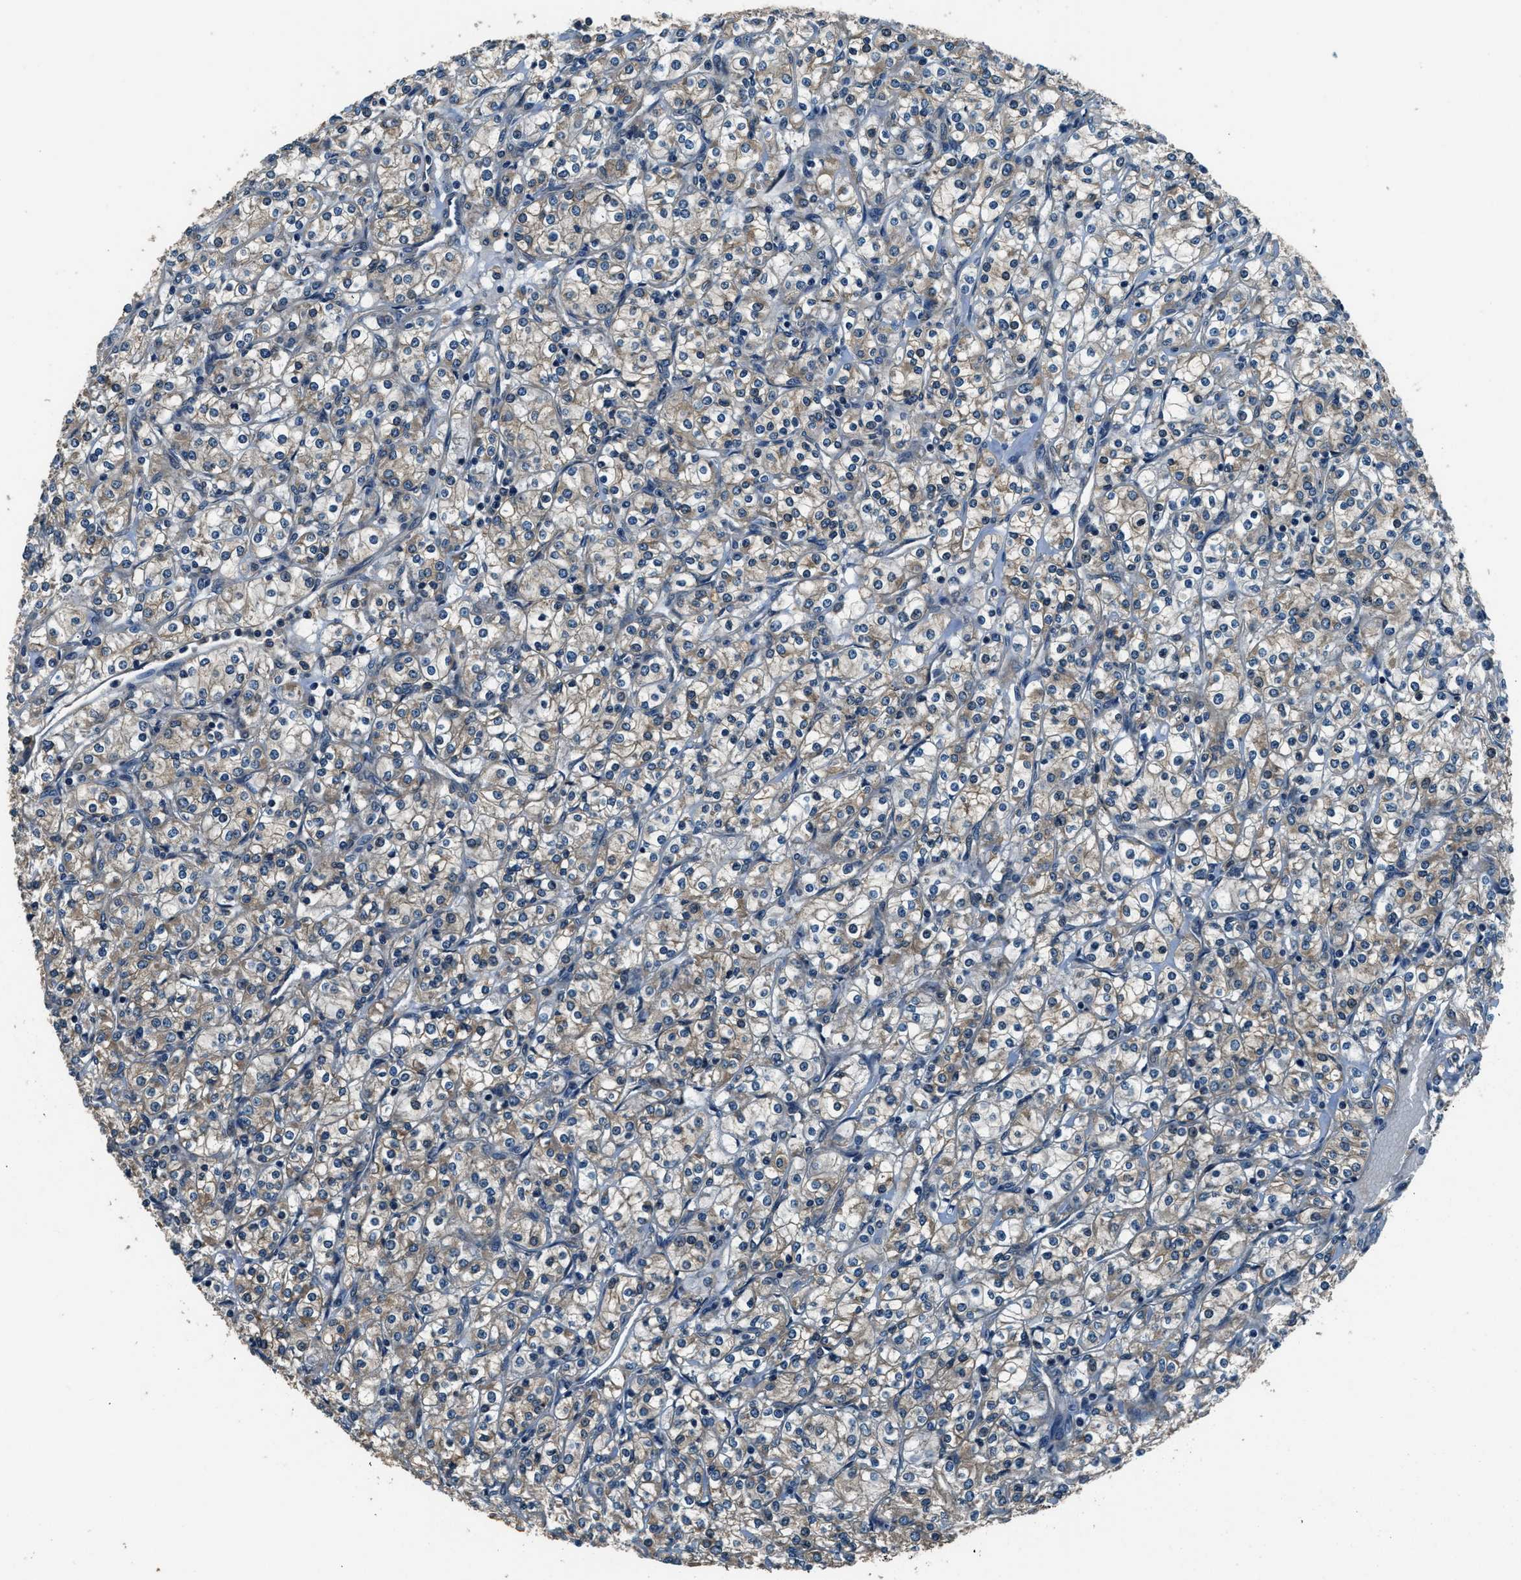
{"staining": {"intensity": "weak", "quantity": "<25%", "location": "cytoplasmic/membranous"}, "tissue": "renal cancer", "cell_type": "Tumor cells", "image_type": "cancer", "snomed": [{"axis": "morphology", "description": "Adenocarcinoma, NOS"}, {"axis": "topography", "description": "Kidney"}], "caption": "IHC of renal cancer reveals no positivity in tumor cells. Brightfield microscopy of immunohistochemistry stained with DAB (brown) and hematoxylin (blue), captured at high magnification.", "gene": "ARHGEF11", "patient": {"sex": "male", "age": 77}}